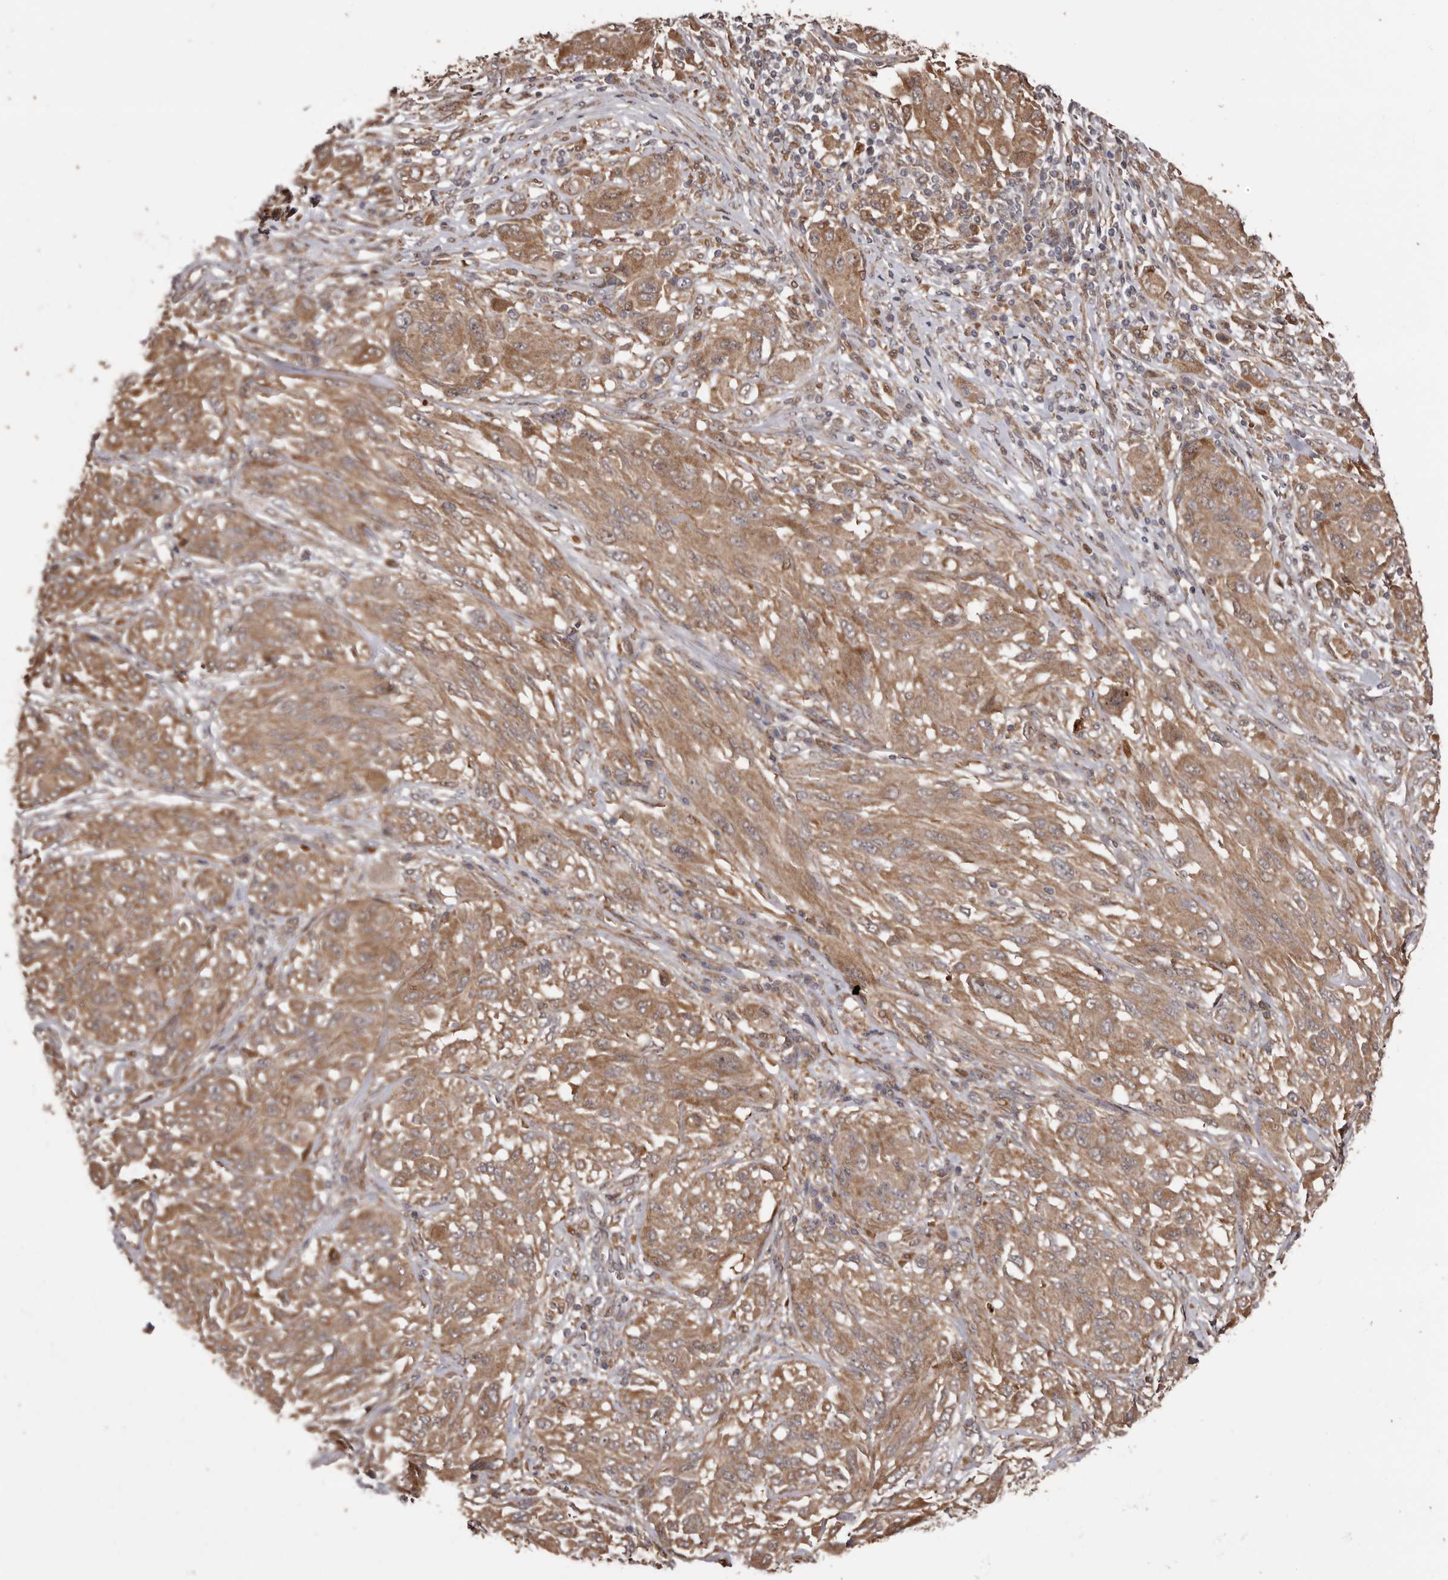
{"staining": {"intensity": "moderate", "quantity": ">75%", "location": "cytoplasmic/membranous"}, "tissue": "melanoma", "cell_type": "Tumor cells", "image_type": "cancer", "snomed": [{"axis": "morphology", "description": "Malignant melanoma, NOS"}, {"axis": "topography", "description": "Skin"}], "caption": "Immunohistochemical staining of human melanoma exhibits medium levels of moderate cytoplasmic/membranous protein positivity in approximately >75% of tumor cells.", "gene": "ZCCHC7", "patient": {"sex": "female", "age": 91}}